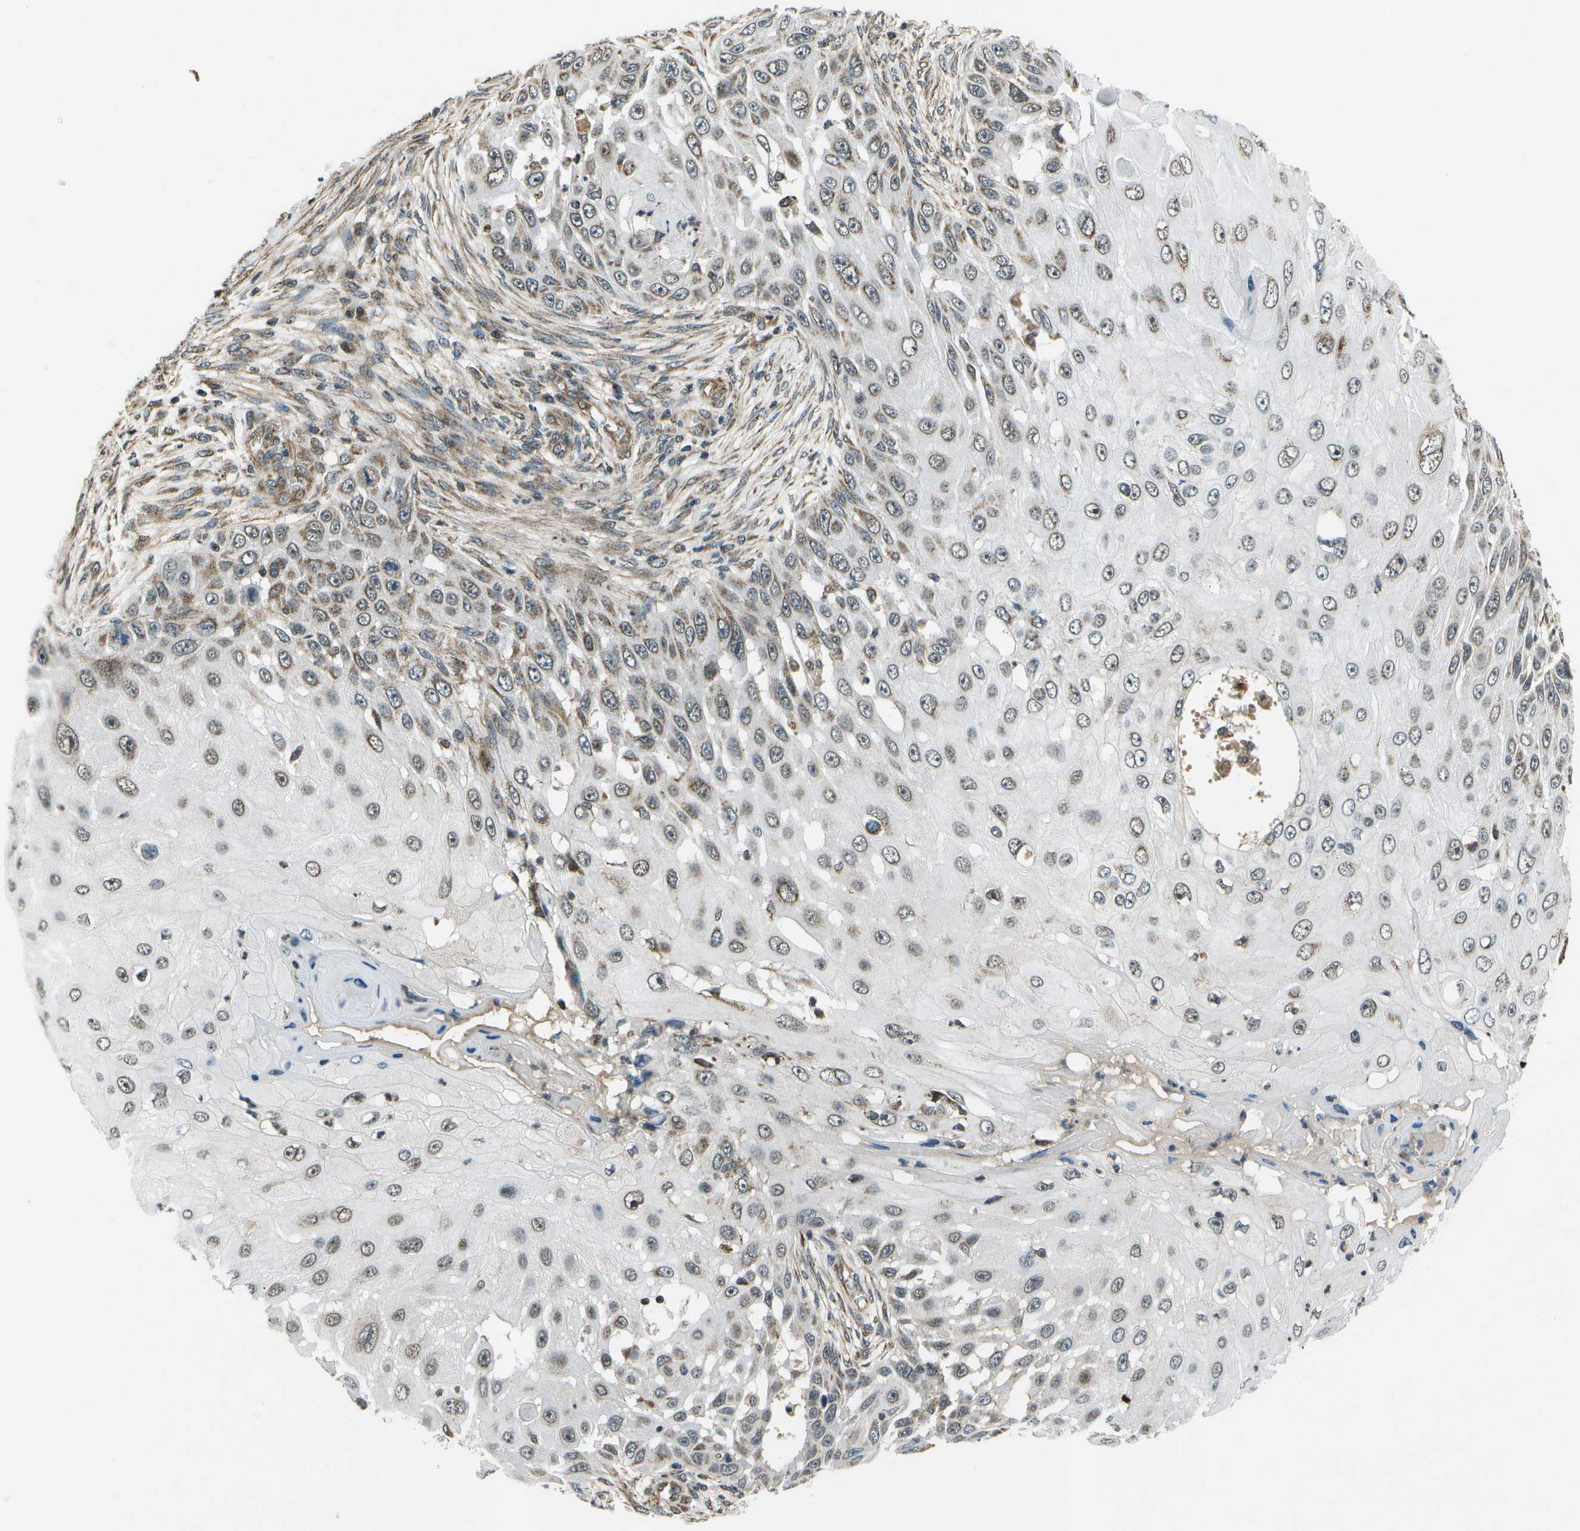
{"staining": {"intensity": "weak", "quantity": "25%-75%", "location": "cytoplasmic/membranous,nuclear"}, "tissue": "skin cancer", "cell_type": "Tumor cells", "image_type": "cancer", "snomed": [{"axis": "morphology", "description": "Squamous cell carcinoma, NOS"}, {"axis": "topography", "description": "Skin"}], "caption": "This is a micrograph of immunohistochemistry staining of squamous cell carcinoma (skin), which shows weak staining in the cytoplasmic/membranous and nuclear of tumor cells.", "gene": "EIF2AK1", "patient": {"sex": "female", "age": 44}}